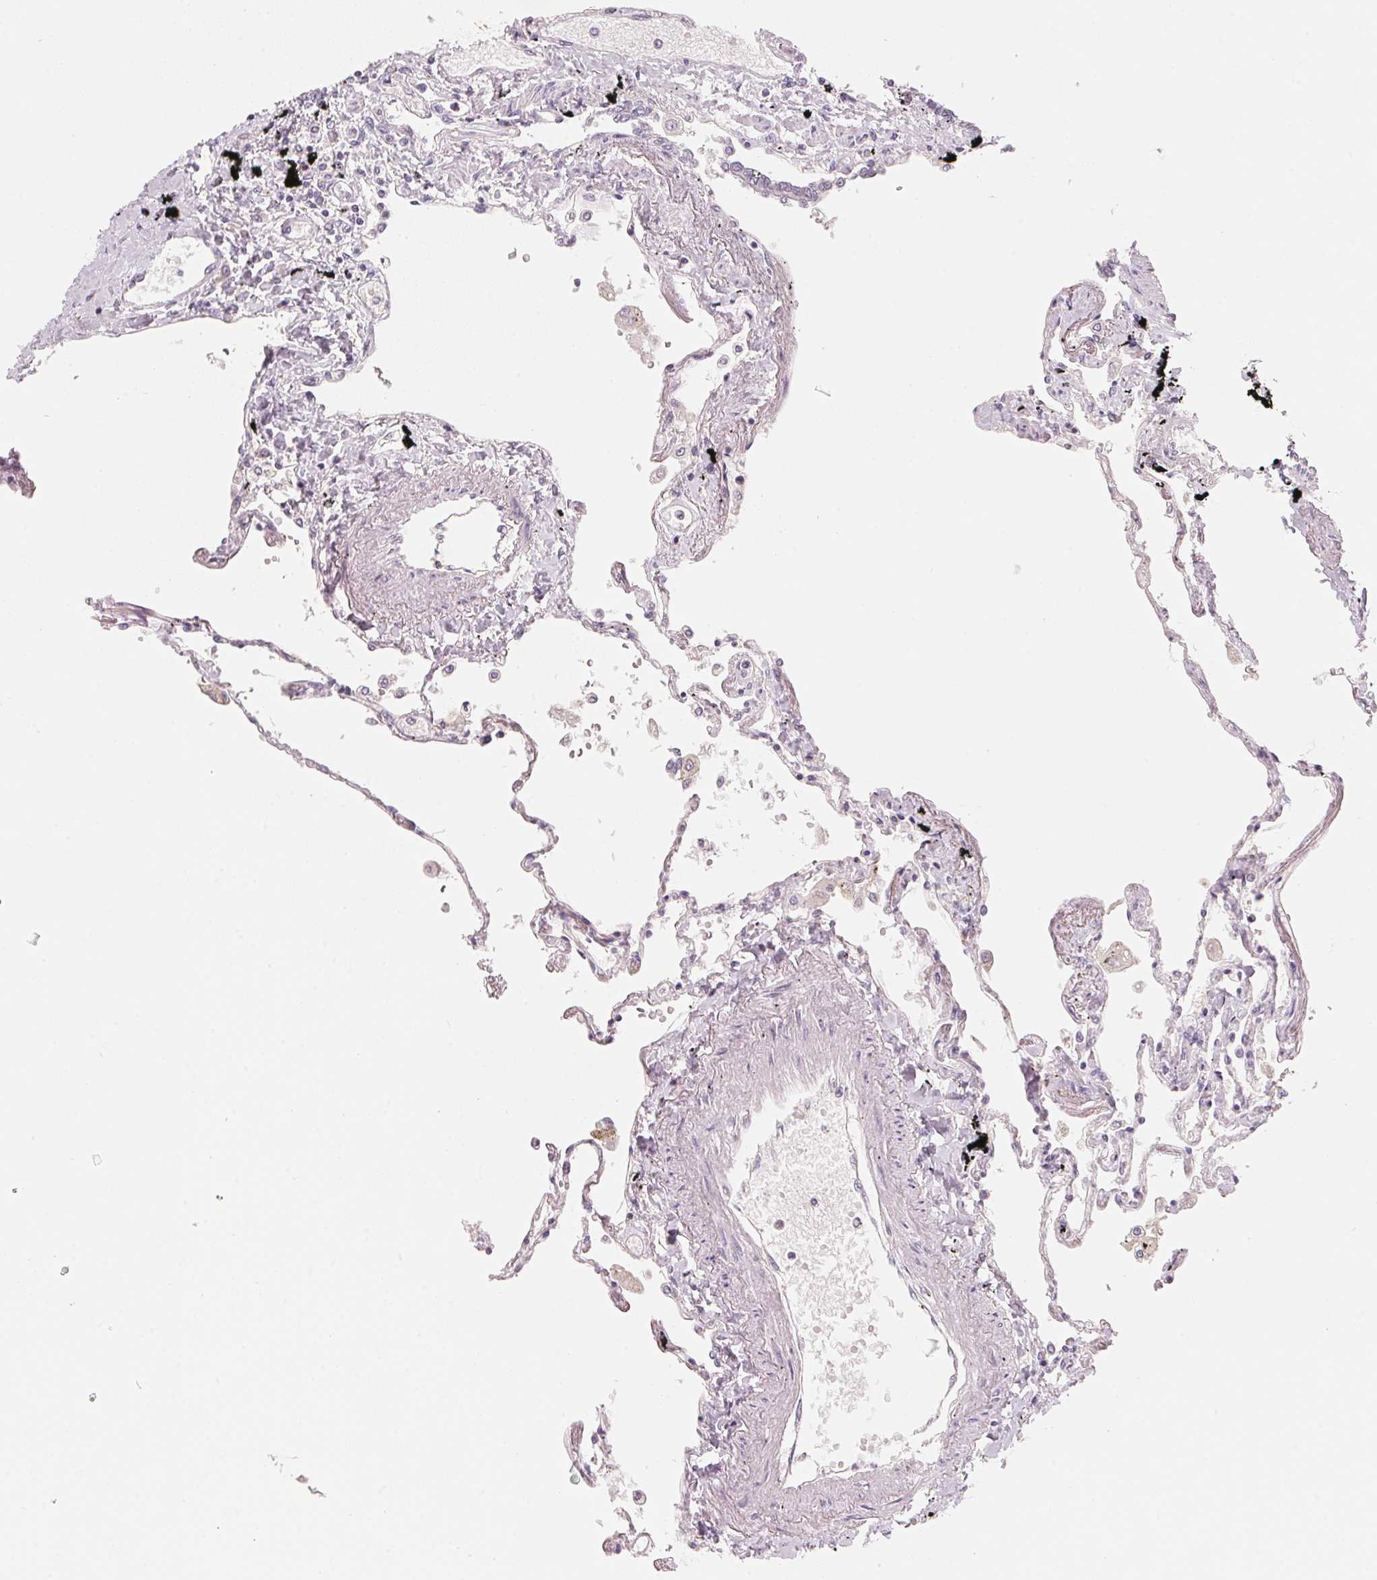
{"staining": {"intensity": "negative", "quantity": "none", "location": "none"}, "tissue": "lung", "cell_type": "Alveolar cells", "image_type": "normal", "snomed": [{"axis": "morphology", "description": "Normal tissue, NOS"}, {"axis": "morphology", "description": "Adenocarcinoma, NOS"}, {"axis": "topography", "description": "Cartilage tissue"}, {"axis": "topography", "description": "Lung"}], "caption": "Immunohistochemistry image of unremarkable lung: lung stained with DAB displays no significant protein expression in alveolar cells.", "gene": "ANKRD31", "patient": {"sex": "female", "age": 67}}